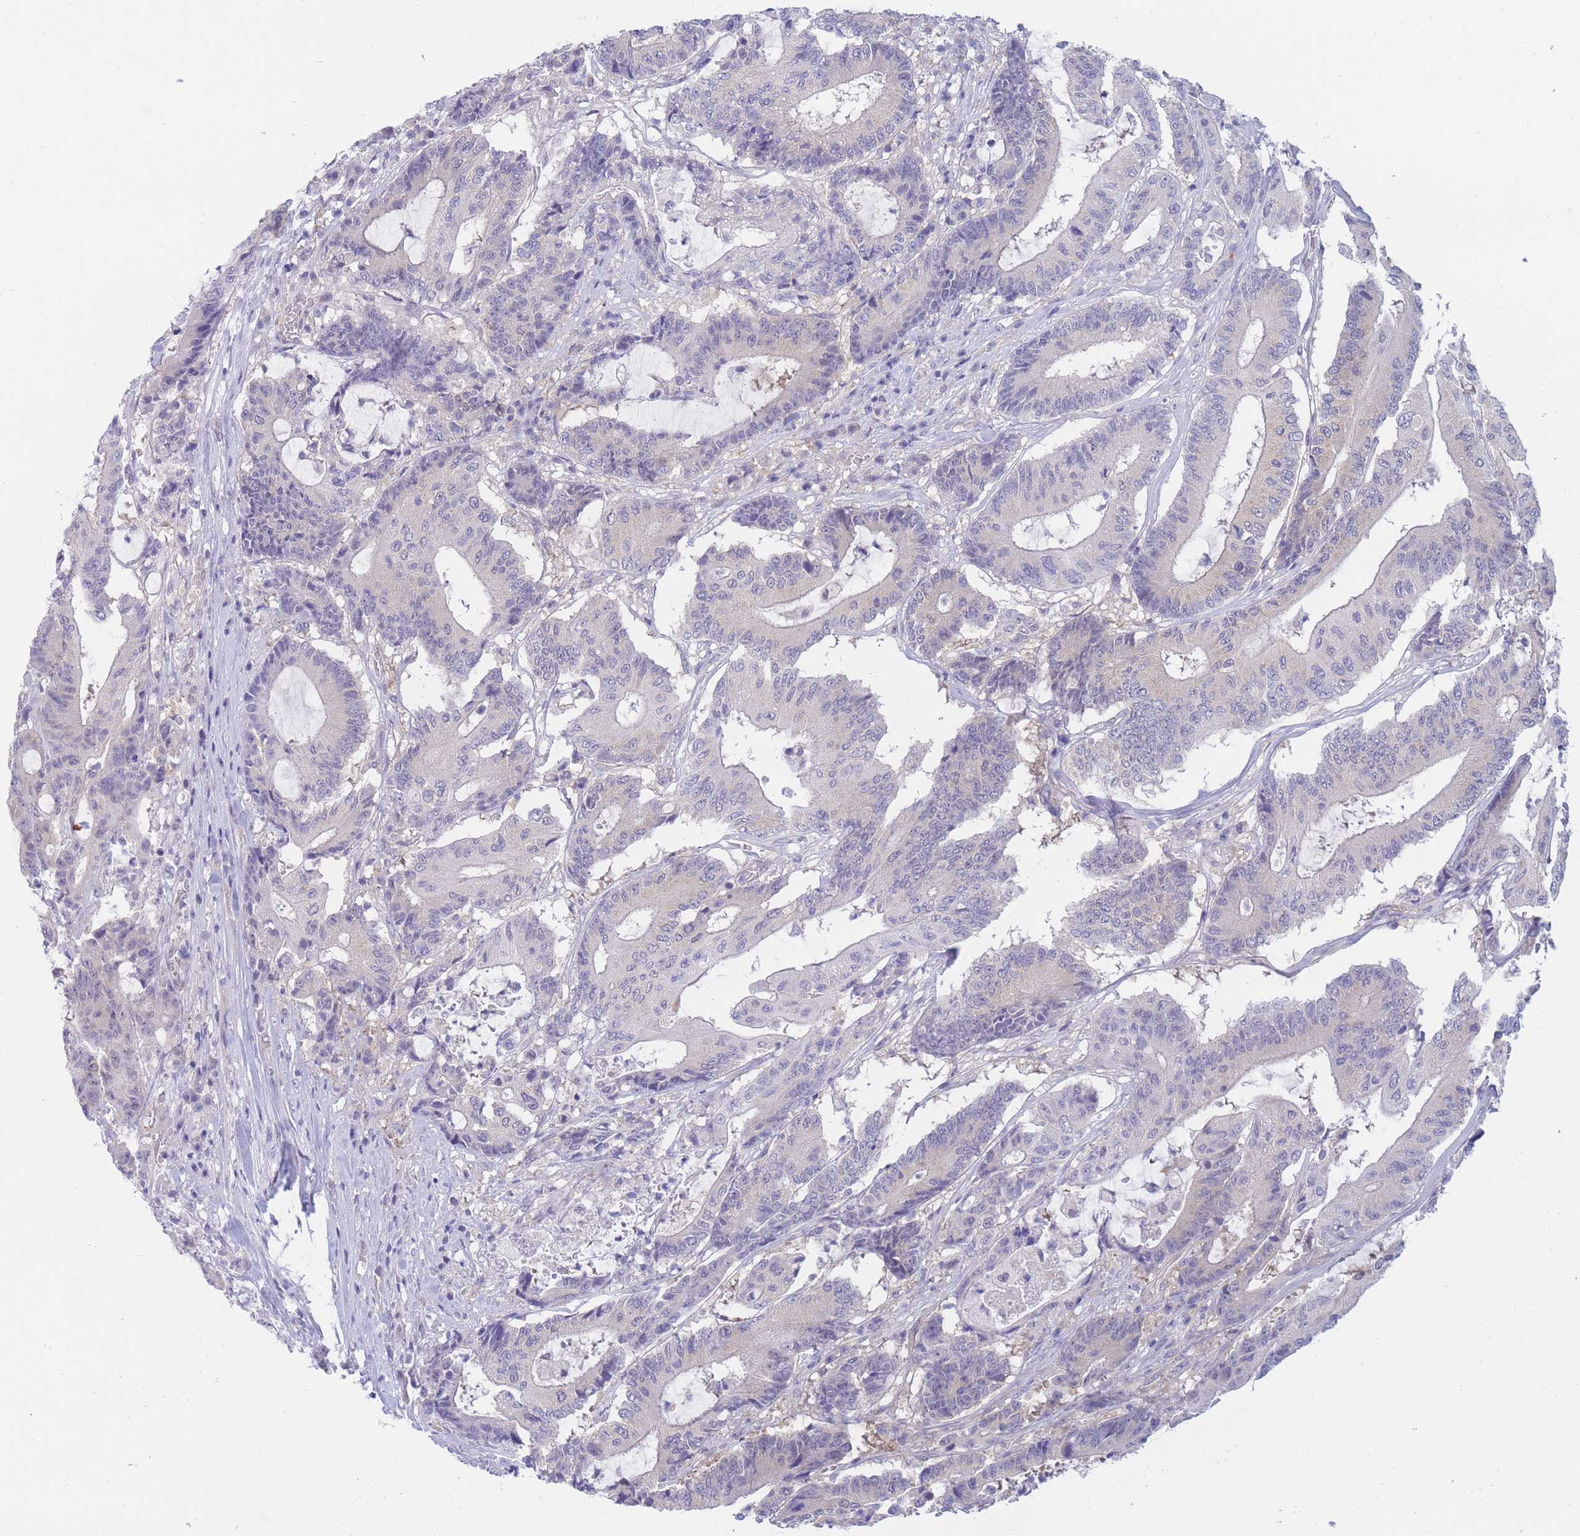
{"staining": {"intensity": "negative", "quantity": "none", "location": "none"}, "tissue": "colorectal cancer", "cell_type": "Tumor cells", "image_type": "cancer", "snomed": [{"axis": "morphology", "description": "Adenocarcinoma, NOS"}, {"axis": "topography", "description": "Colon"}], "caption": "Photomicrograph shows no significant protein positivity in tumor cells of colorectal cancer.", "gene": "SUGT1", "patient": {"sex": "female", "age": 84}}